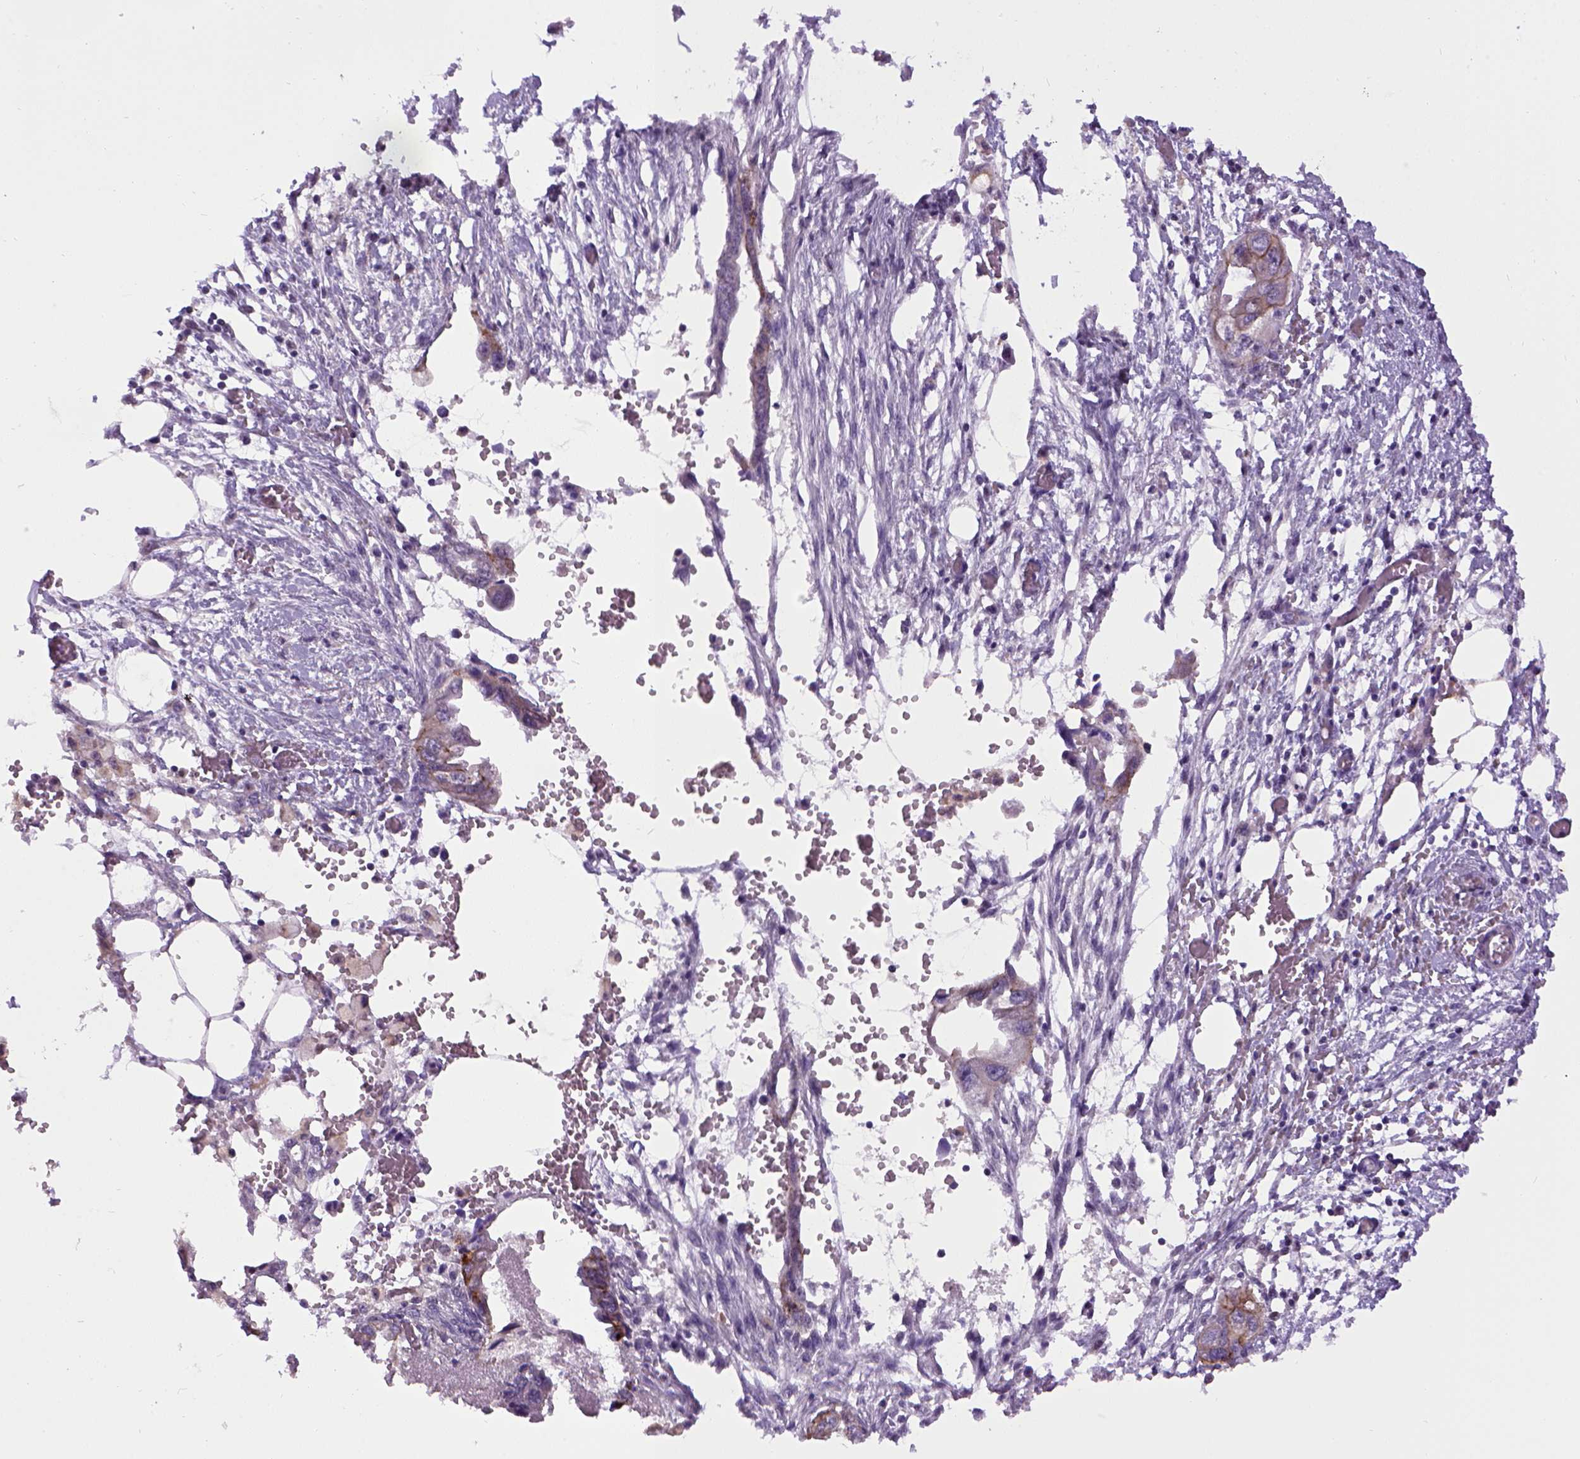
{"staining": {"intensity": "weak", "quantity": "25%-75%", "location": "cytoplasmic/membranous"}, "tissue": "endometrial cancer", "cell_type": "Tumor cells", "image_type": "cancer", "snomed": [{"axis": "morphology", "description": "Adenocarcinoma, NOS"}, {"axis": "morphology", "description": "Adenocarcinoma, metastatic, NOS"}, {"axis": "topography", "description": "Adipose tissue"}, {"axis": "topography", "description": "Endometrium"}], "caption": "About 25%-75% of tumor cells in endometrial cancer (adenocarcinoma) display weak cytoplasmic/membranous protein positivity as visualized by brown immunohistochemical staining.", "gene": "CDH1", "patient": {"sex": "female", "age": 67}}